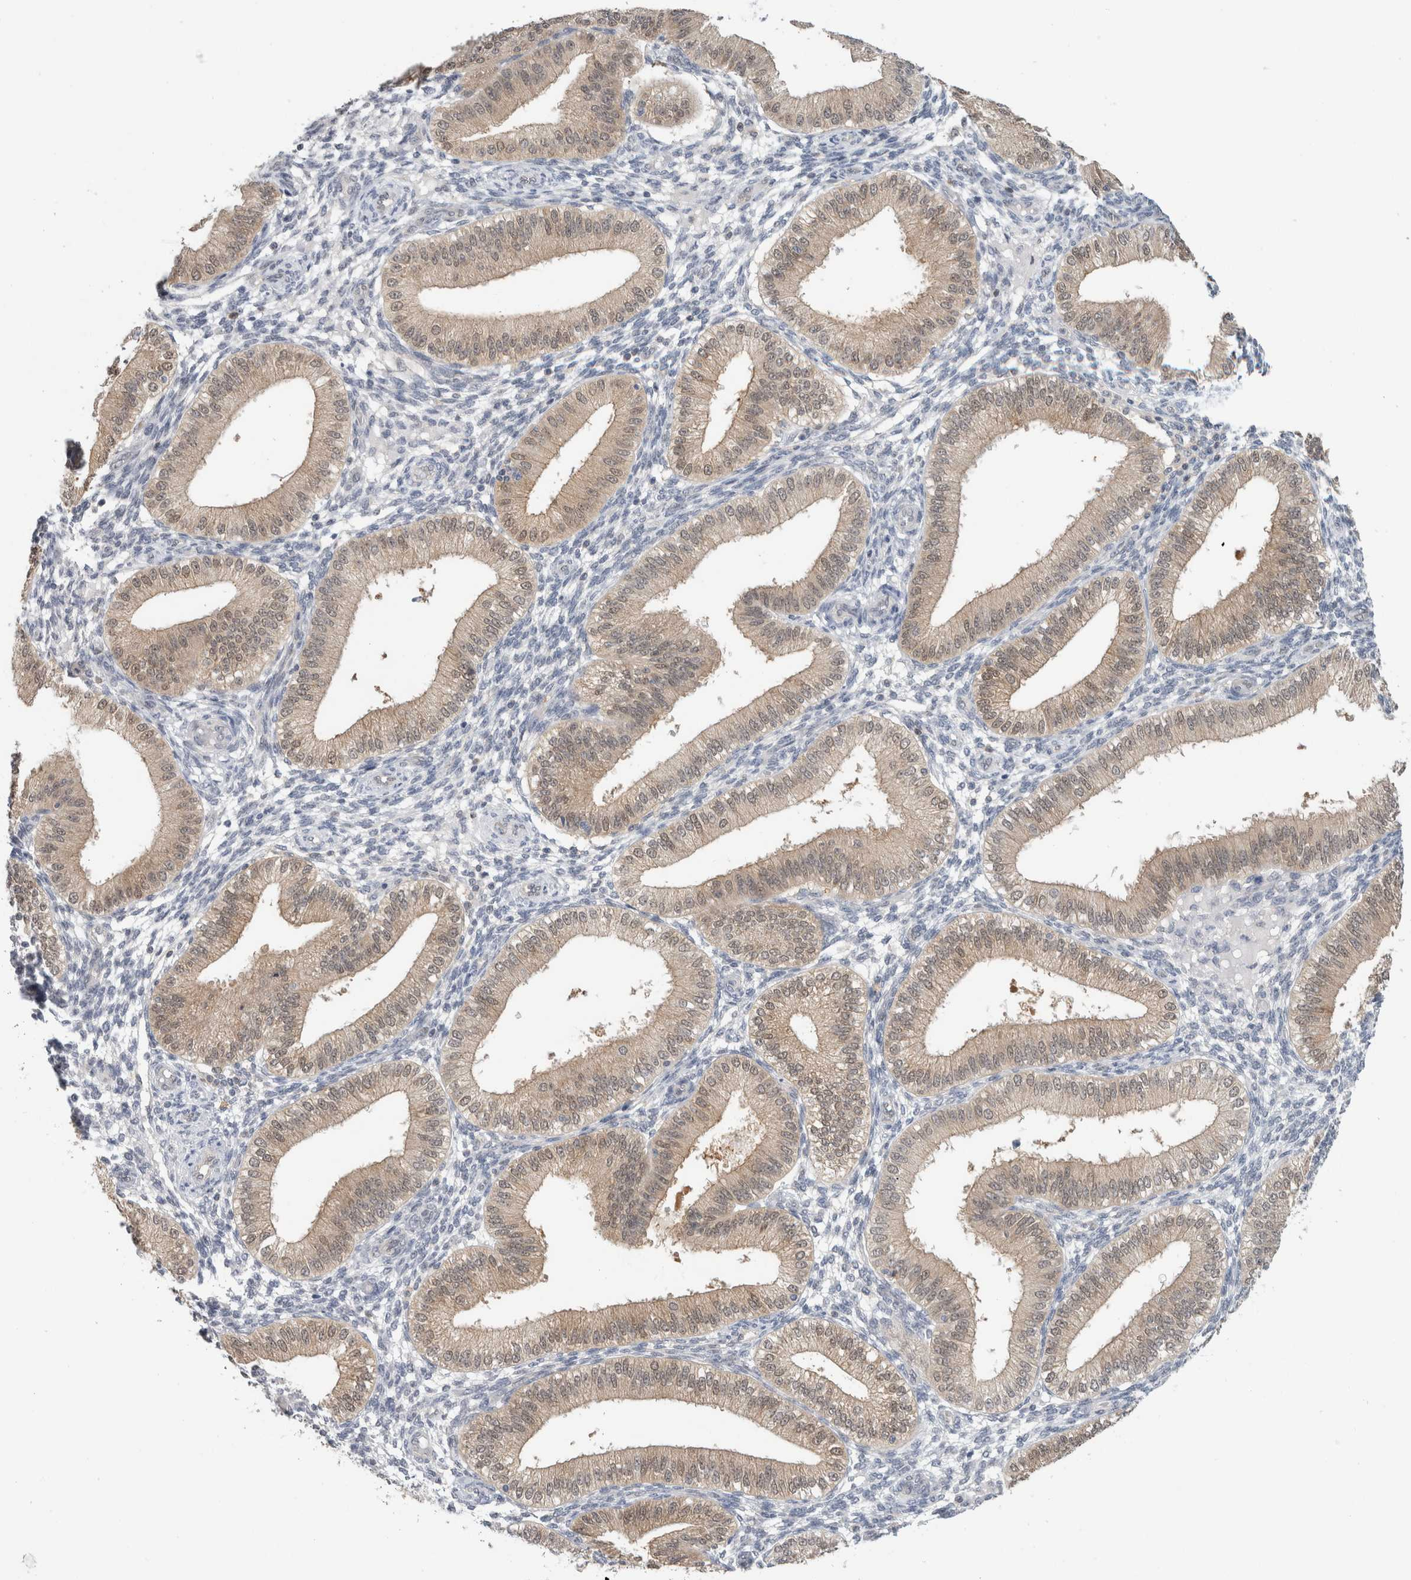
{"staining": {"intensity": "negative", "quantity": "none", "location": "none"}, "tissue": "endometrium", "cell_type": "Cells in endometrial stroma", "image_type": "normal", "snomed": [{"axis": "morphology", "description": "Normal tissue, NOS"}, {"axis": "topography", "description": "Endometrium"}], "caption": "IHC of benign endometrium displays no positivity in cells in endometrial stroma.", "gene": "CASP6", "patient": {"sex": "female", "age": 39}}